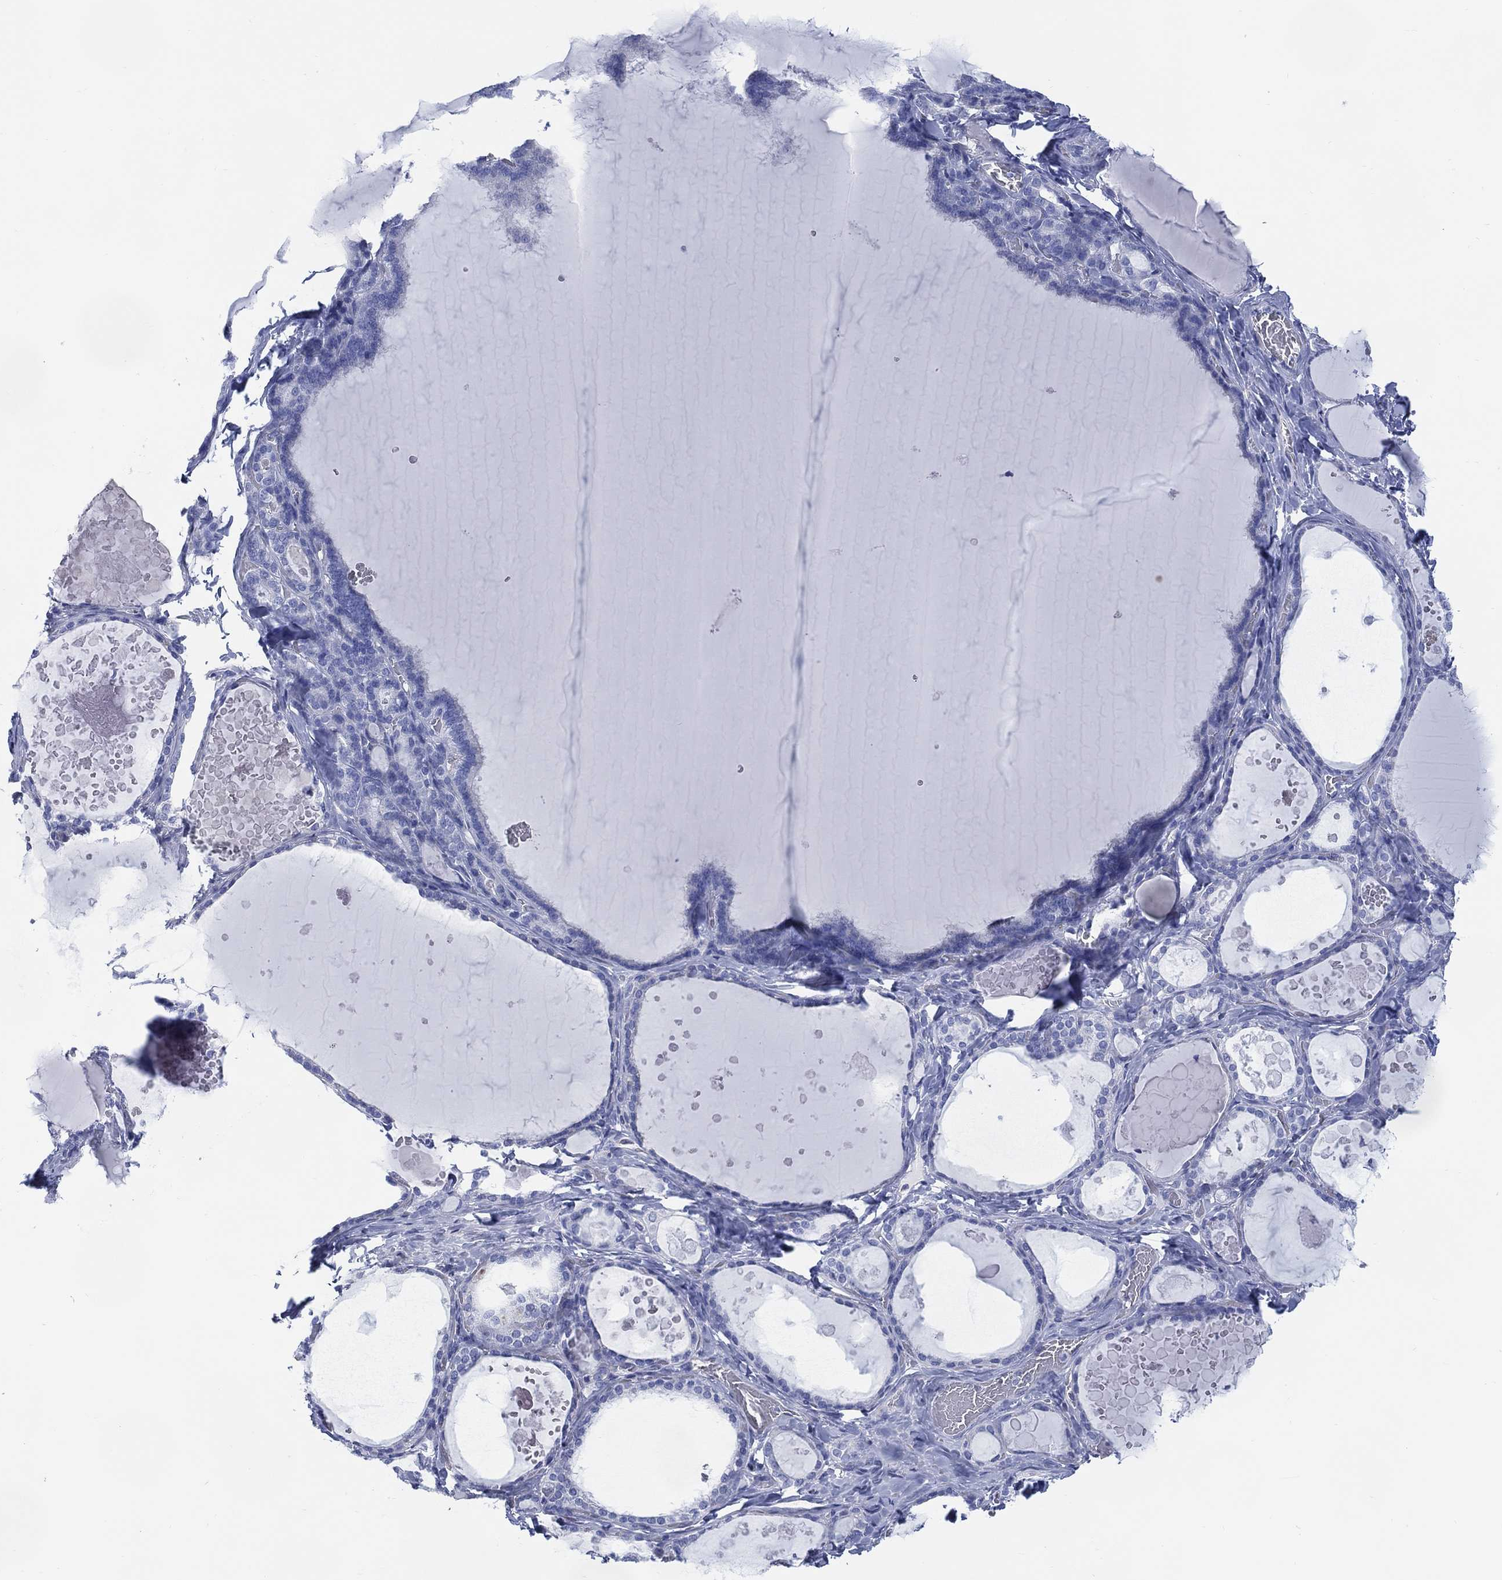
{"staining": {"intensity": "negative", "quantity": "none", "location": "none"}, "tissue": "thyroid gland", "cell_type": "Glandular cells", "image_type": "normal", "snomed": [{"axis": "morphology", "description": "Normal tissue, NOS"}, {"axis": "topography", "description": "Thyroid gland"}], "caption": "The micrograph demonstrates no significant positivity in glandular cells of thyroid gland.", "gene": "DDI1", "patient": {"sex": "female", "age": 56}}